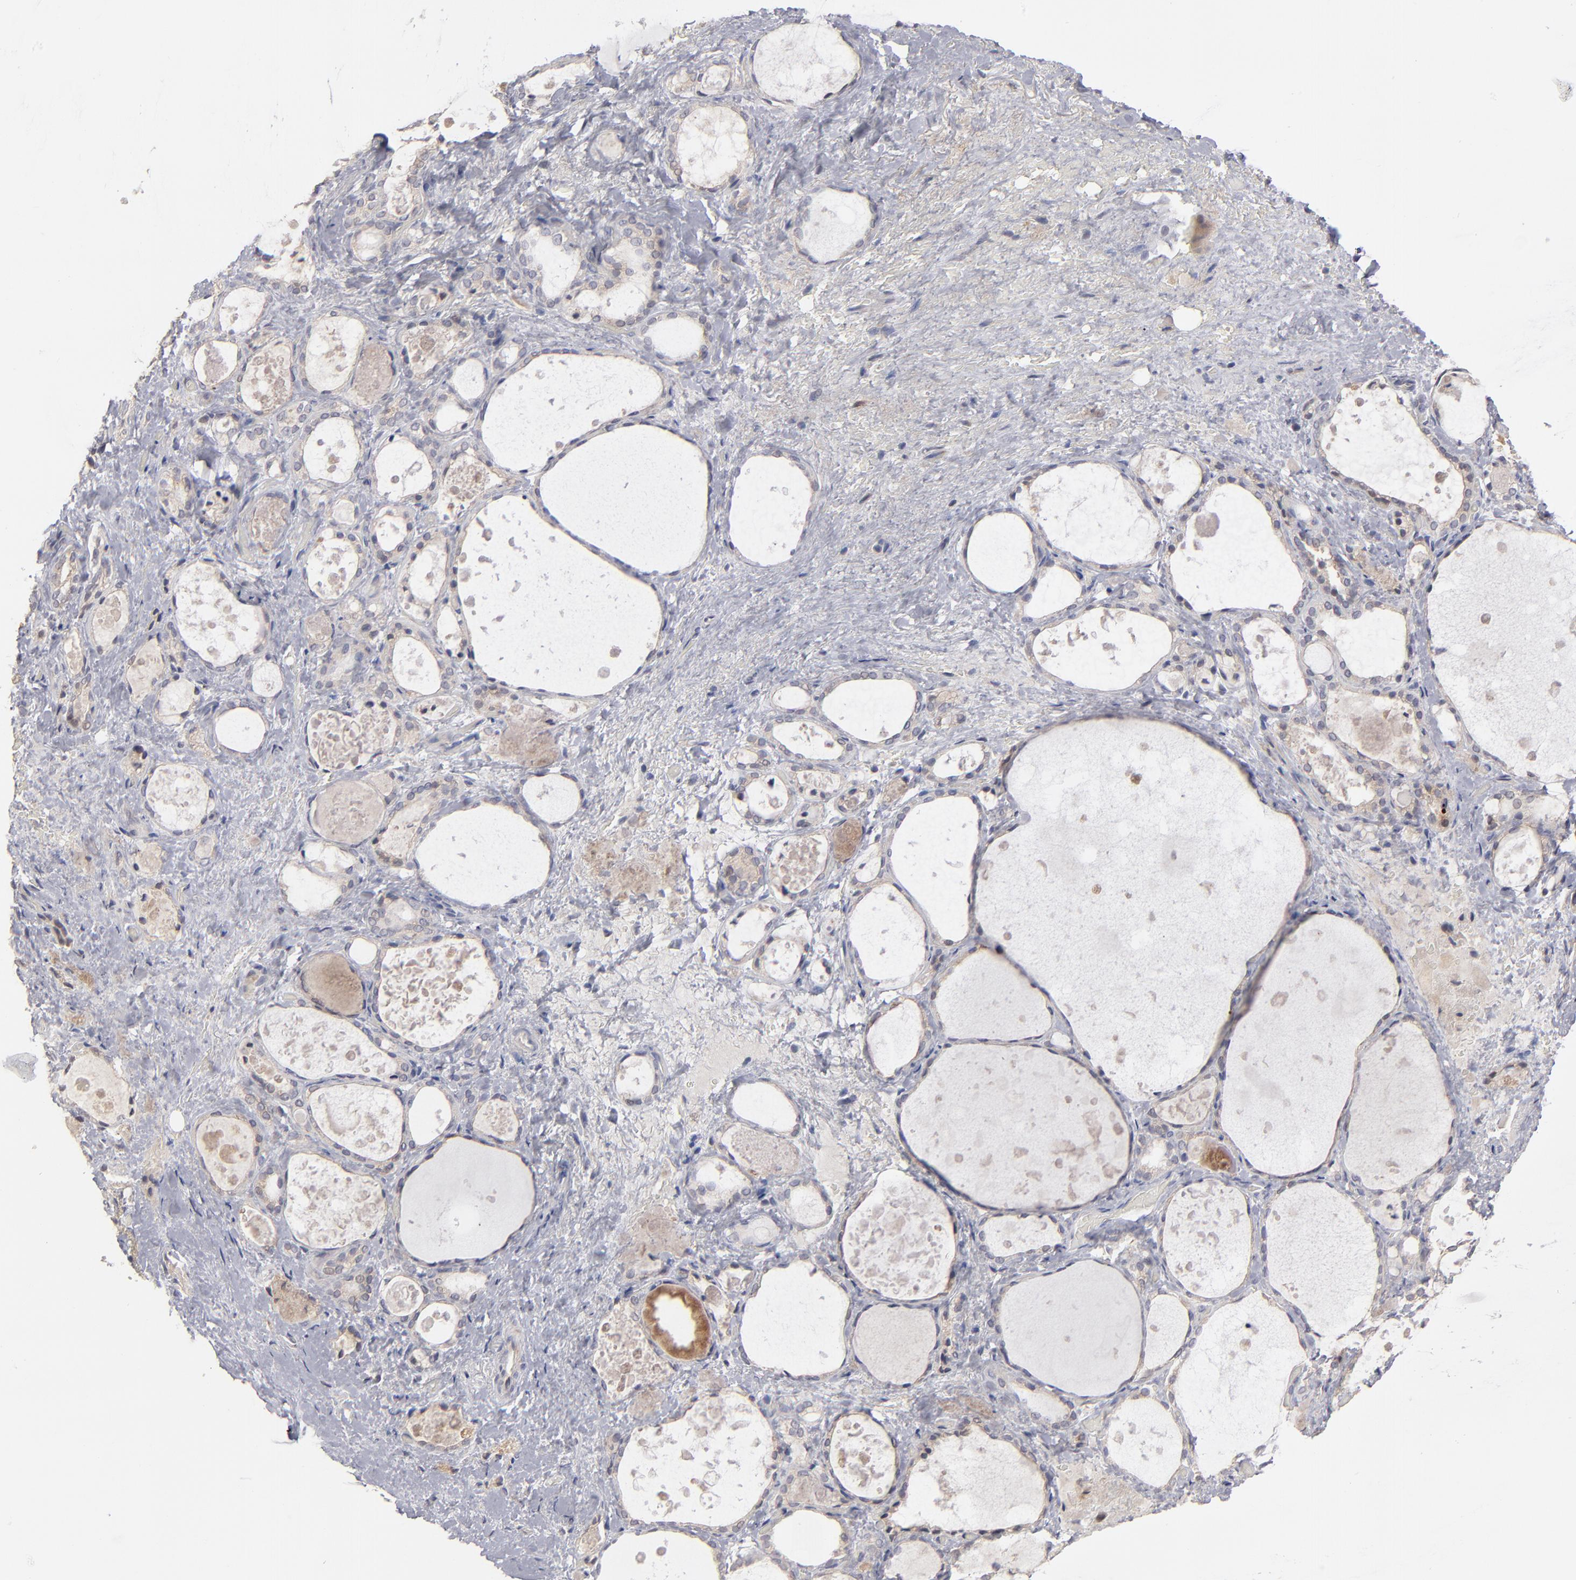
{"staining": {"intensity": "weak", "quantity": ">75%", "location": "cytoplasmic/membranous"}, "tissue": "thyroid gland", "cell_type": "Glandular cells", "image_type": "normal", "snomed": [{"axis": "morphology", "description": "Normal tissue, NOS"}, {"axis": "topography", "description": "Thyroid gland"}], "caption": "The histopathology image exhibits staining of benign thyroid gland, revealing weak cytoplasmic/membranous protein positivity (brown color) within glandular cells.", "gene": "EXD2", "patient": {"sex": "female", "age": 75}}